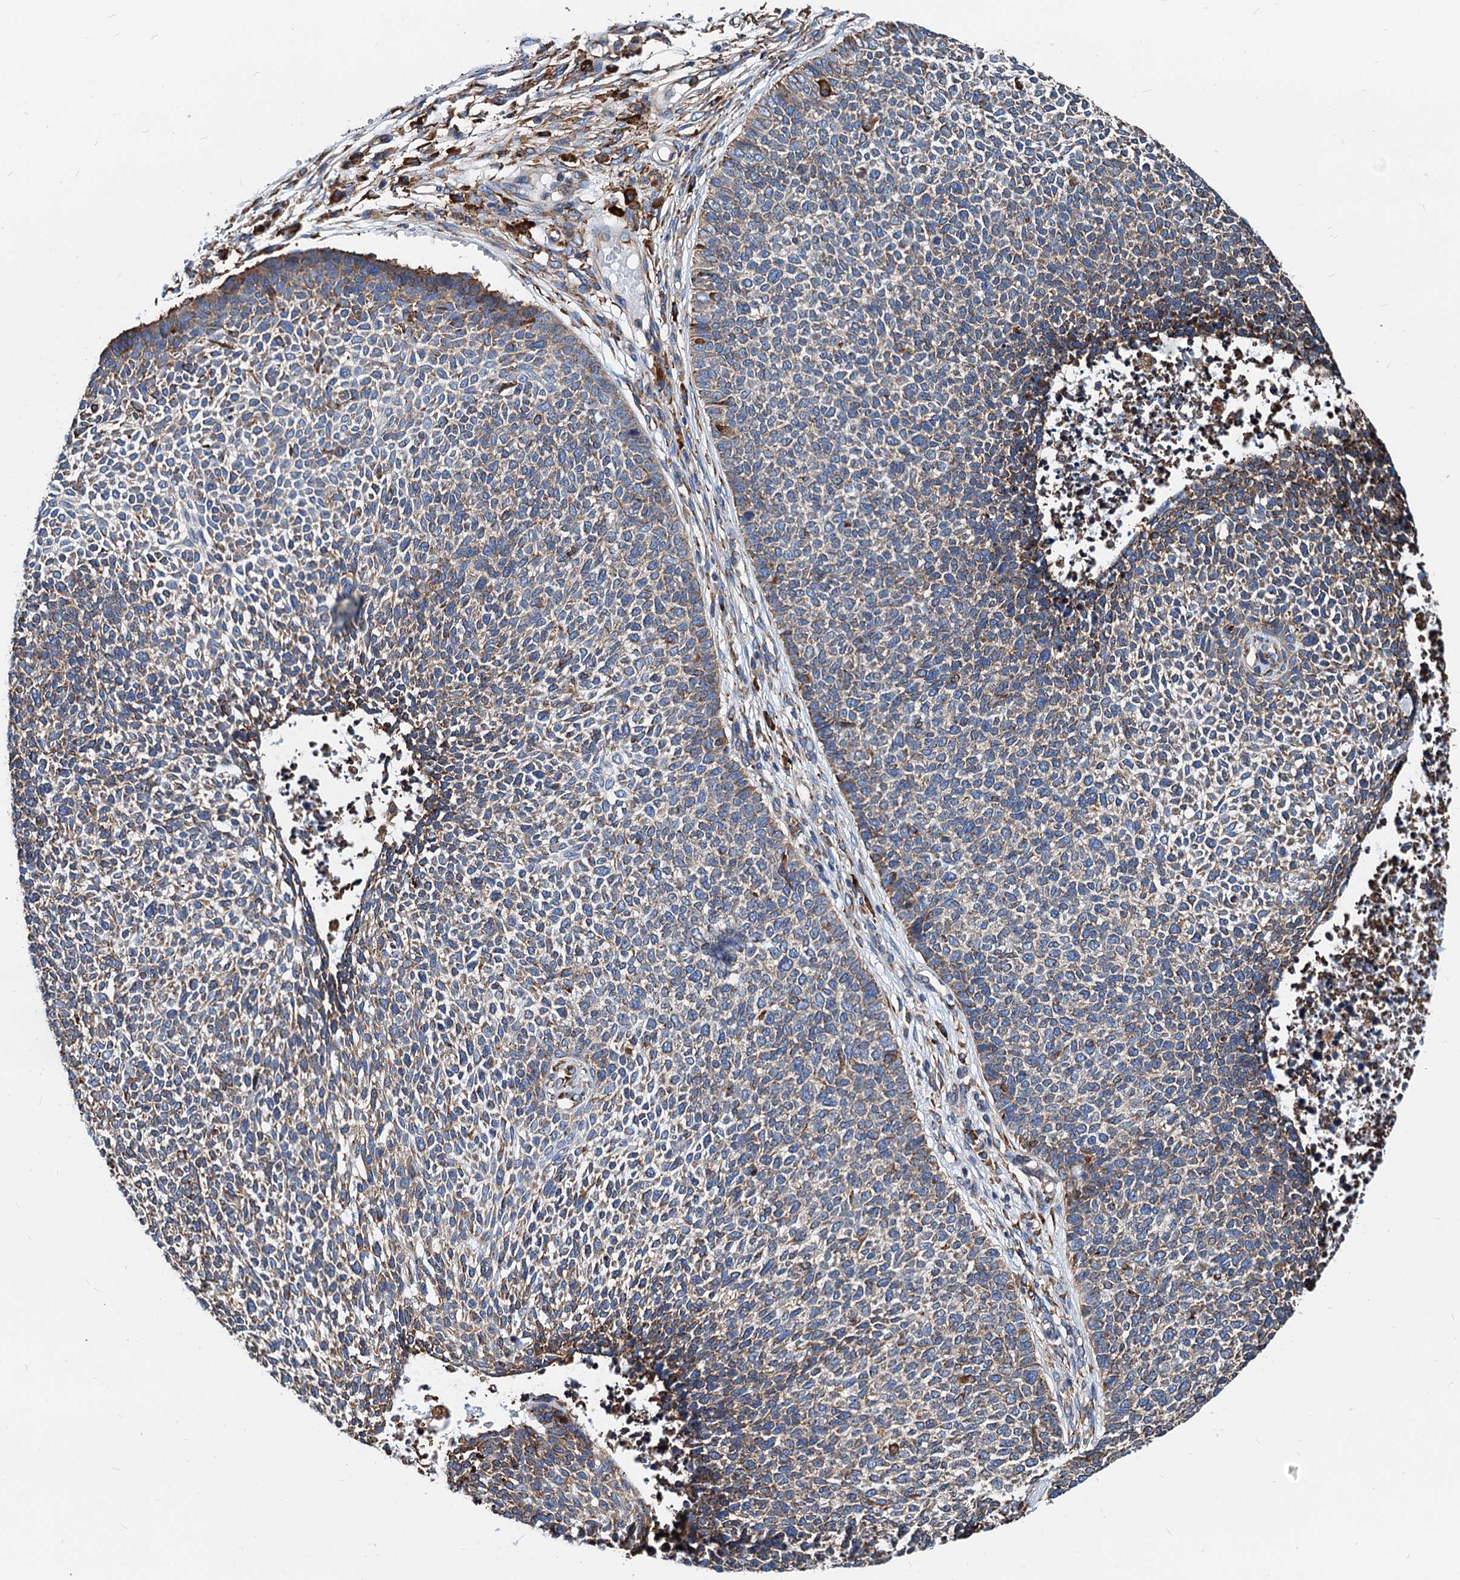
{"staining": {"intensity": "moderate", "quantity": "25%-75%", "location": "cytoplasmic/membranous"}, "tissue": "skin cancer", "cell_type": "Tumor cells", "image_type": "cancer", "snomed": [{"axis": "morphology", "description": "Basal cell carcinoma"}, {"axis": "topography", "description": "Skin"}], "caption": "Immunohistochemistry (IHC) of basal cell carcinoma (skin) shows medium levels of moderate cytoplasmic/membranous staining in about 25%-75% of tumor cells.", "gene": "HSPA5", "patient": {"sex": "female", "age": 84}}